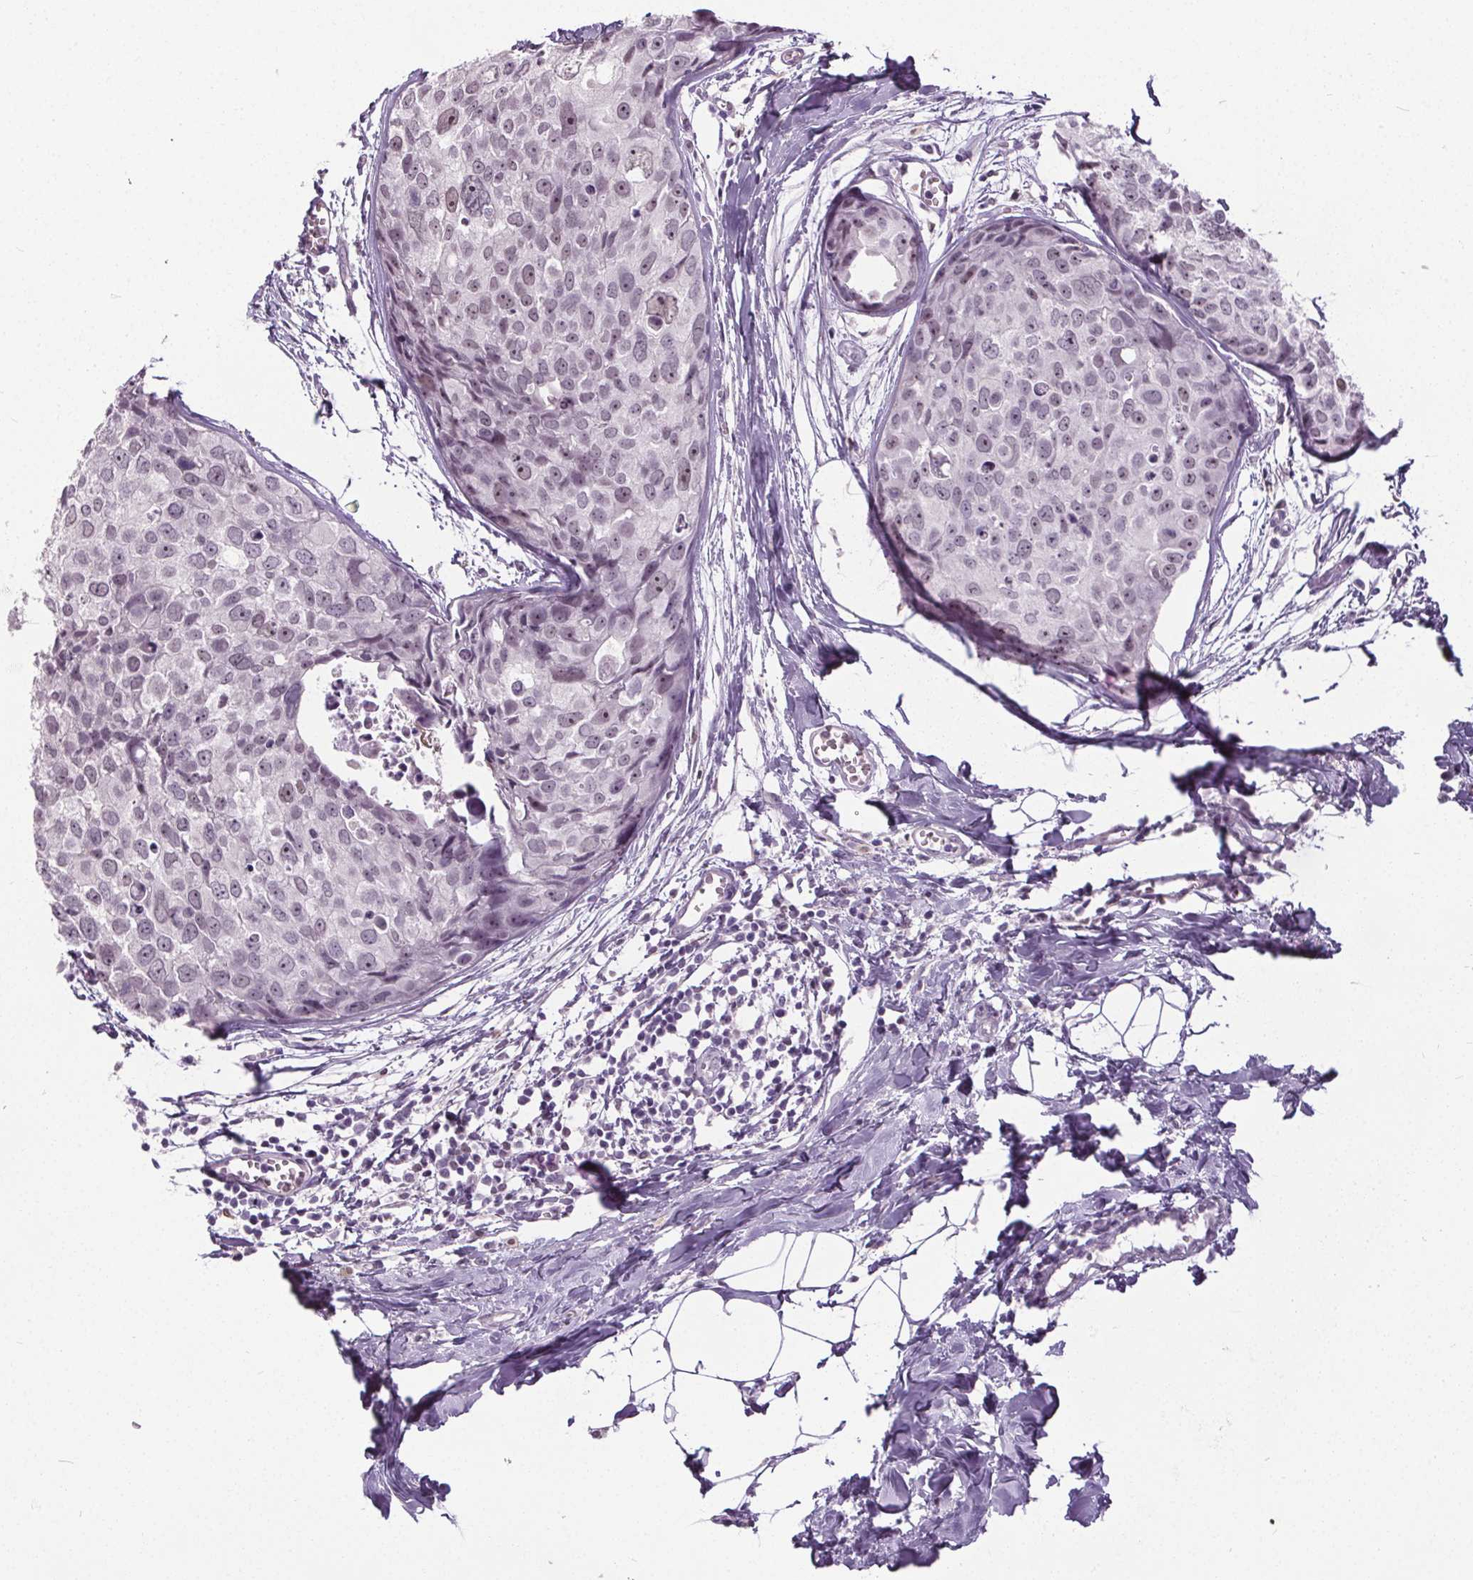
{"staining": {"intensity": "weak", "quantity": "<25%", "location": "nuclear"}, "tissue": "breast cancer", "cell_type": "Tumor cells", "image_type": "cancer", "snomed": [{"axis": "morphology", "description": "Duct carcinoma"}, {"axis": "topography", "description": "Breast"}], "caption": "This micrograph is of invasive ductal carcinoma (breast) stained with immunohistochemistry (IHC) to label a protein in brown with the nuclei are counter-stained blue. There is no positivity in tumor cells.", "gene": "TMEM240", "patient": {"sex": "female", "age": 38}}